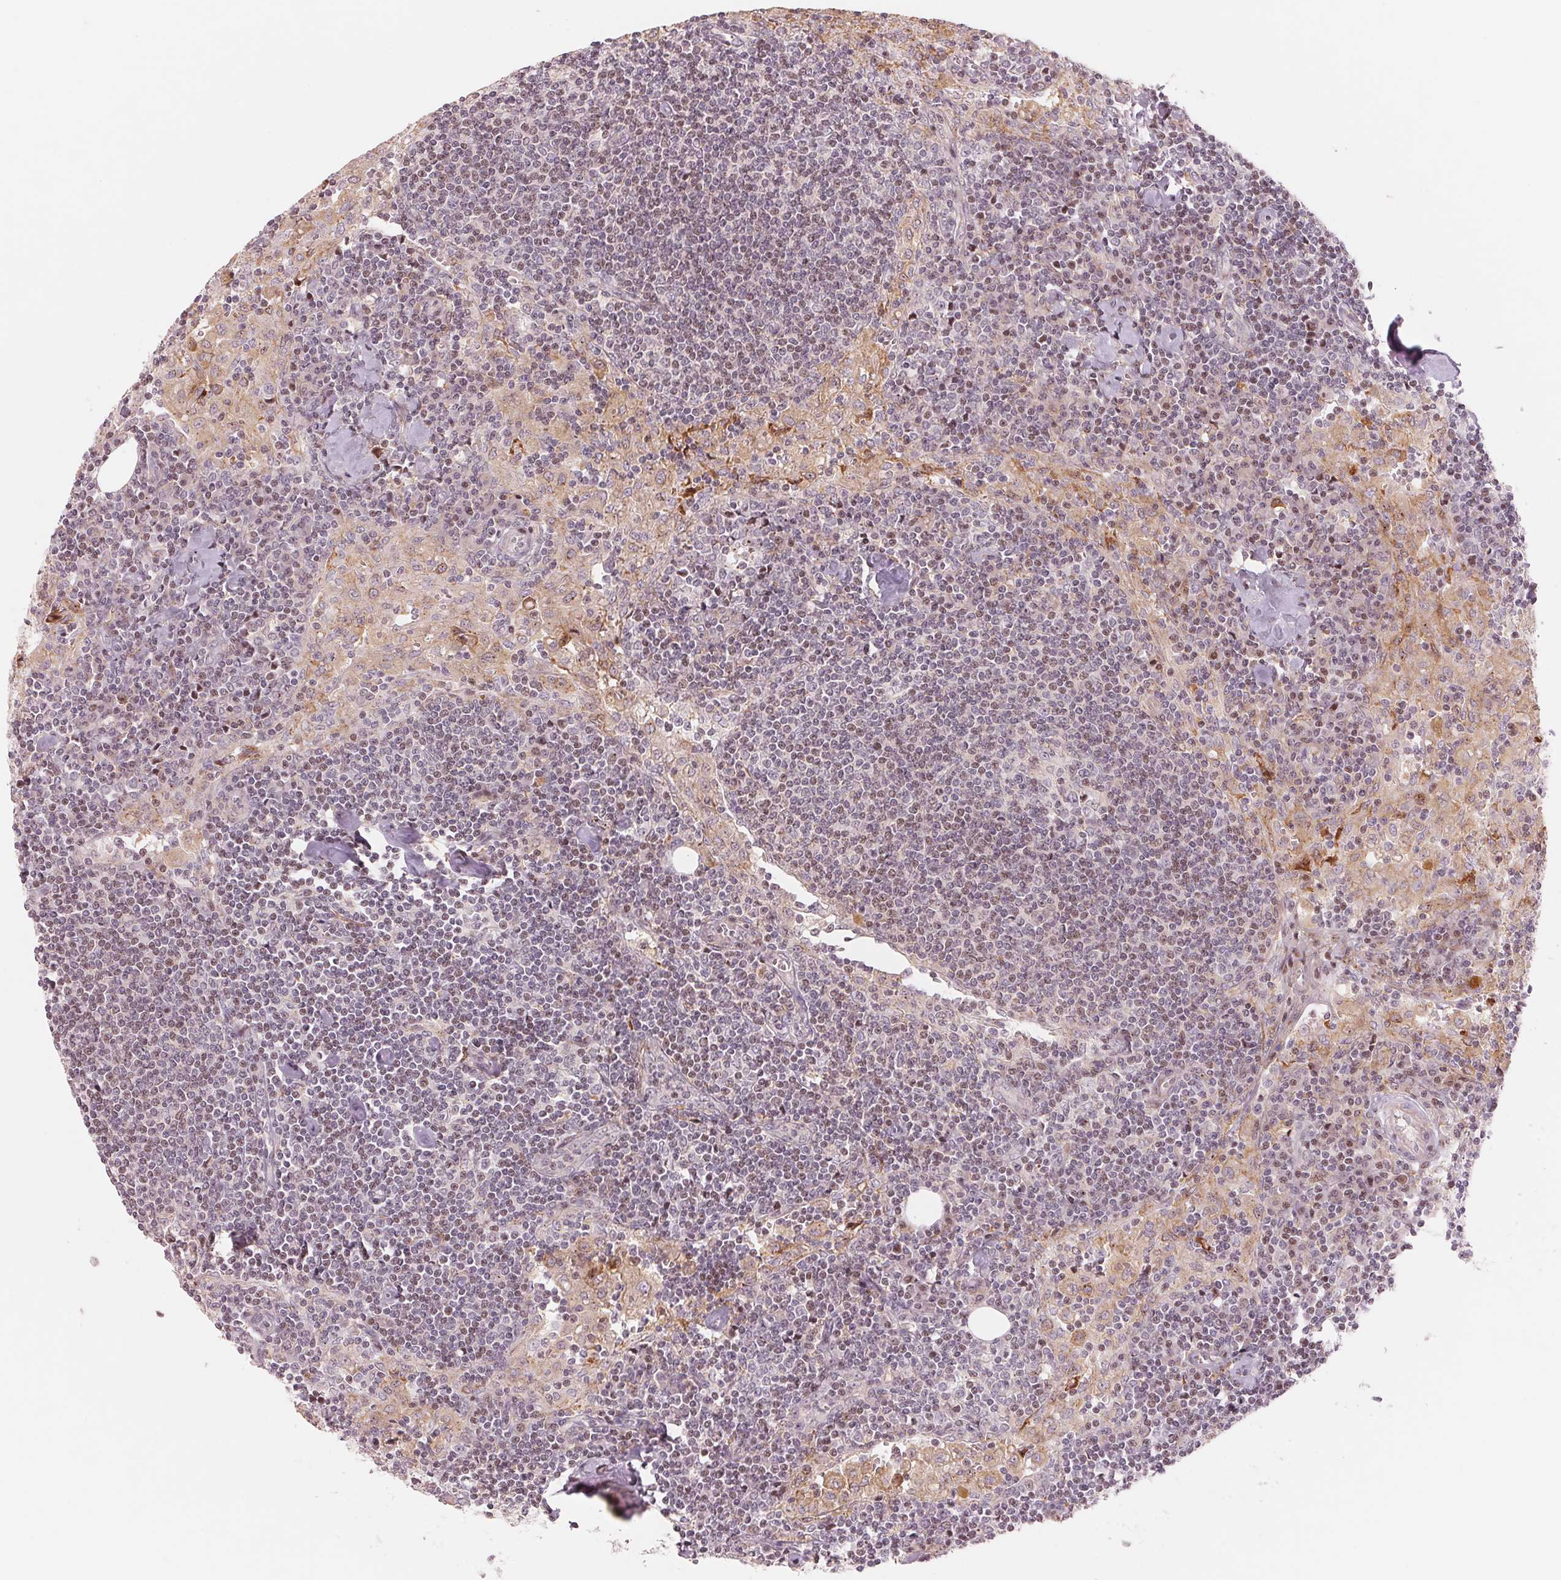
{"staining": {"intensity": "weak", "quantity": "<25%", "location": "cytoplasmic/membranous"}, "tissue": "lymph node", "cell_type": "Germinal center cells", "image_type": "normal", "snomed": [{"axis": "morphology", "description": "Normal tissue, NOS"}, {"axis": "topography", "description": "Lymph node"}], "caption": "Lymph node was stained to show a protein in brown. There is no significant staining in germinal center cells. (Stains: DAB (3,3'-diaminobenzidine) immunohistochemistry with hematoxylin counter stain, Microscopy: brightfield microscopy at high magnification).", "gene": "SLC17A4", "patient": {"sex": "male", "age": 55}}